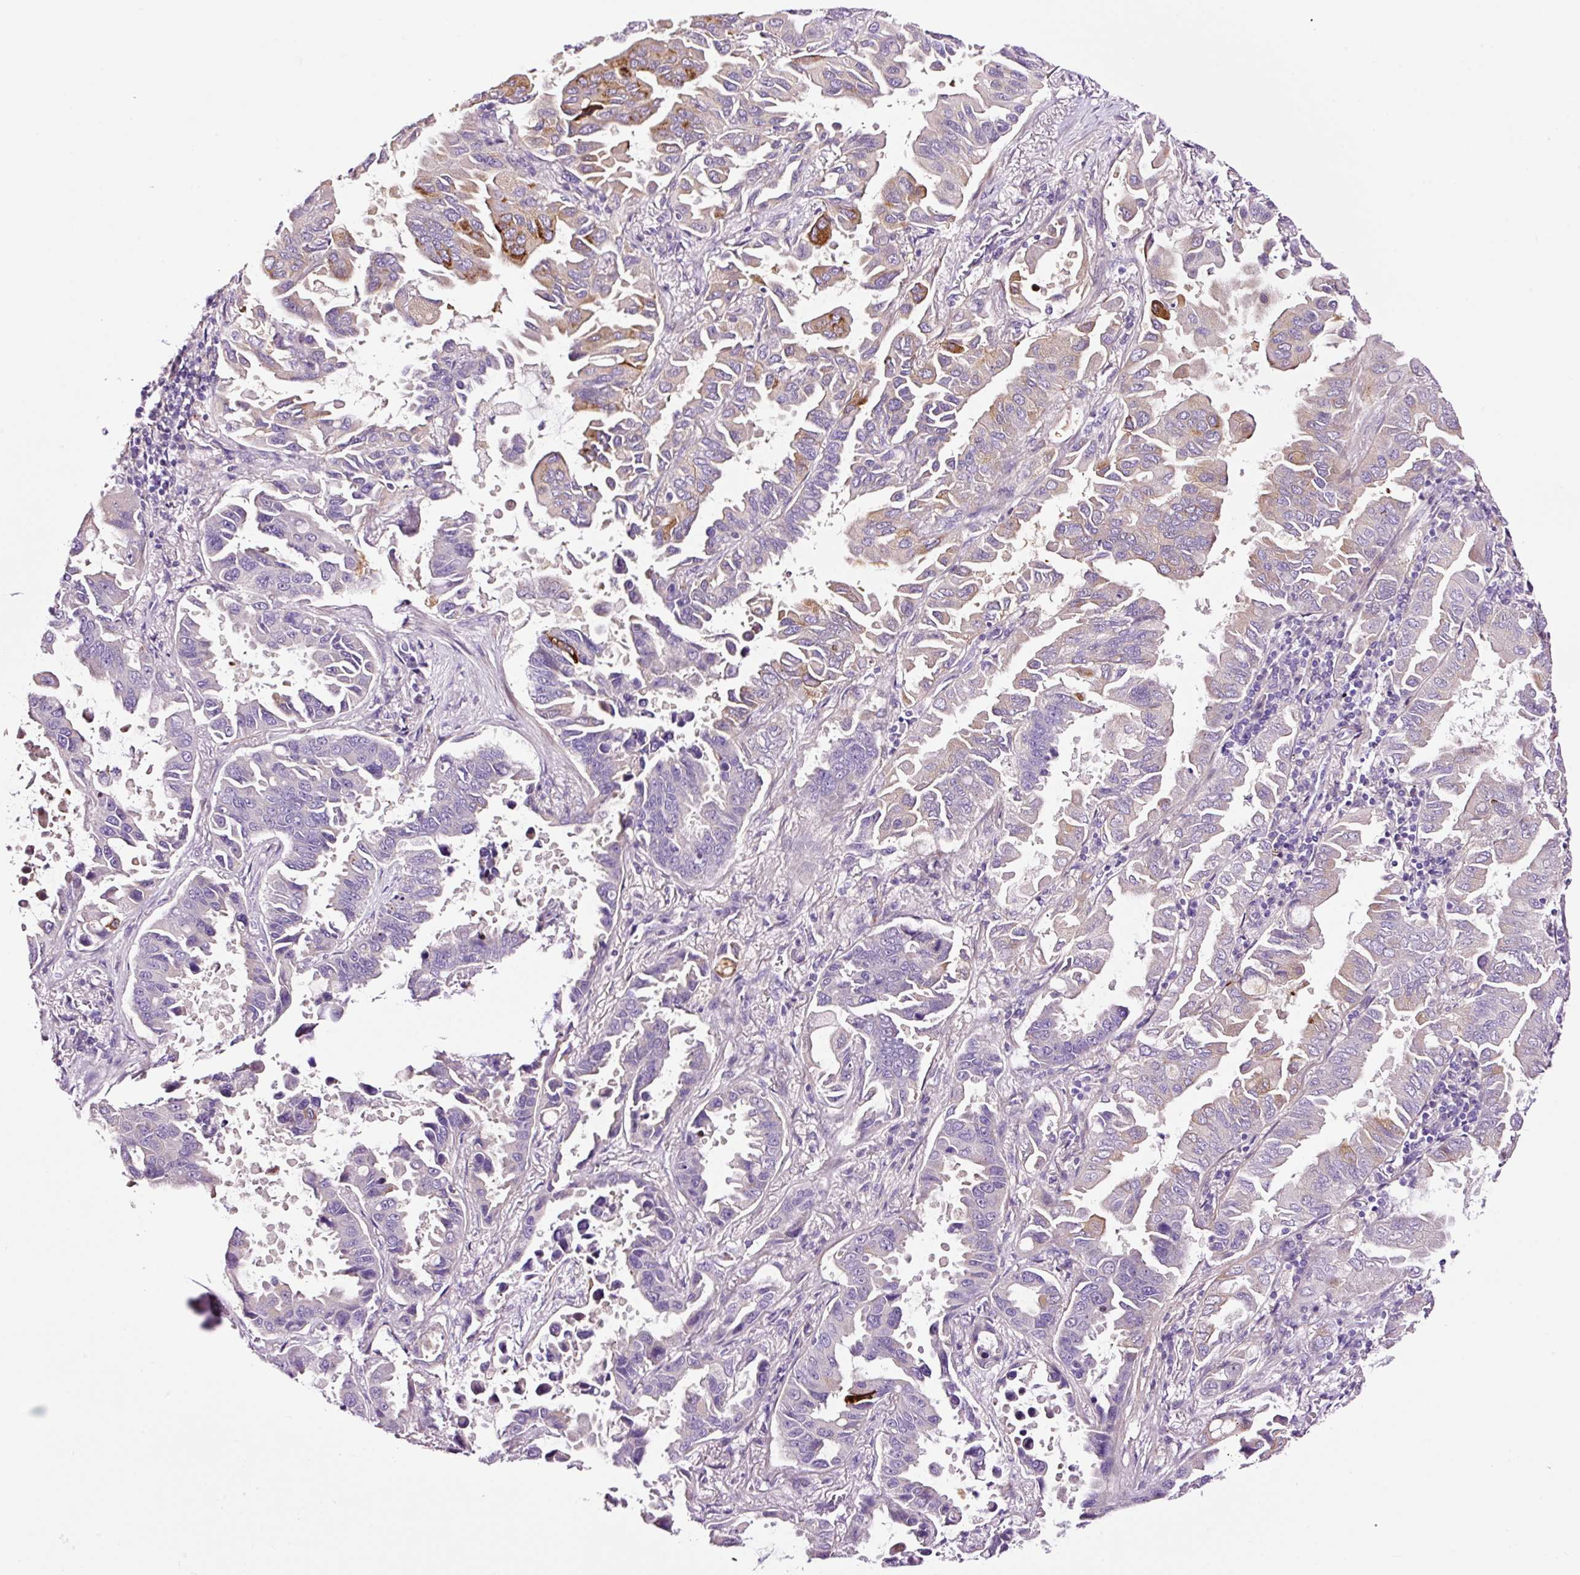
{"staining": {"intensity": "moderate", "quantity": "<25%", "location": "cytoplasmic/membranous"}, "tissue": "lung cancer", "cell_type": "Tumor cells", "image_type": "cancer", "snomed": [{"axis": "morphology", "description": "Adenocarcinoma, NOS"}, {"axis": "topography", "description": "Lung"}], "caption": "Human lung adenocarcinoma stained with a protein marker displays moderate staining in tumor cells.", "gene": "PAM", "patient": {"sex": "male", "age": 64}}